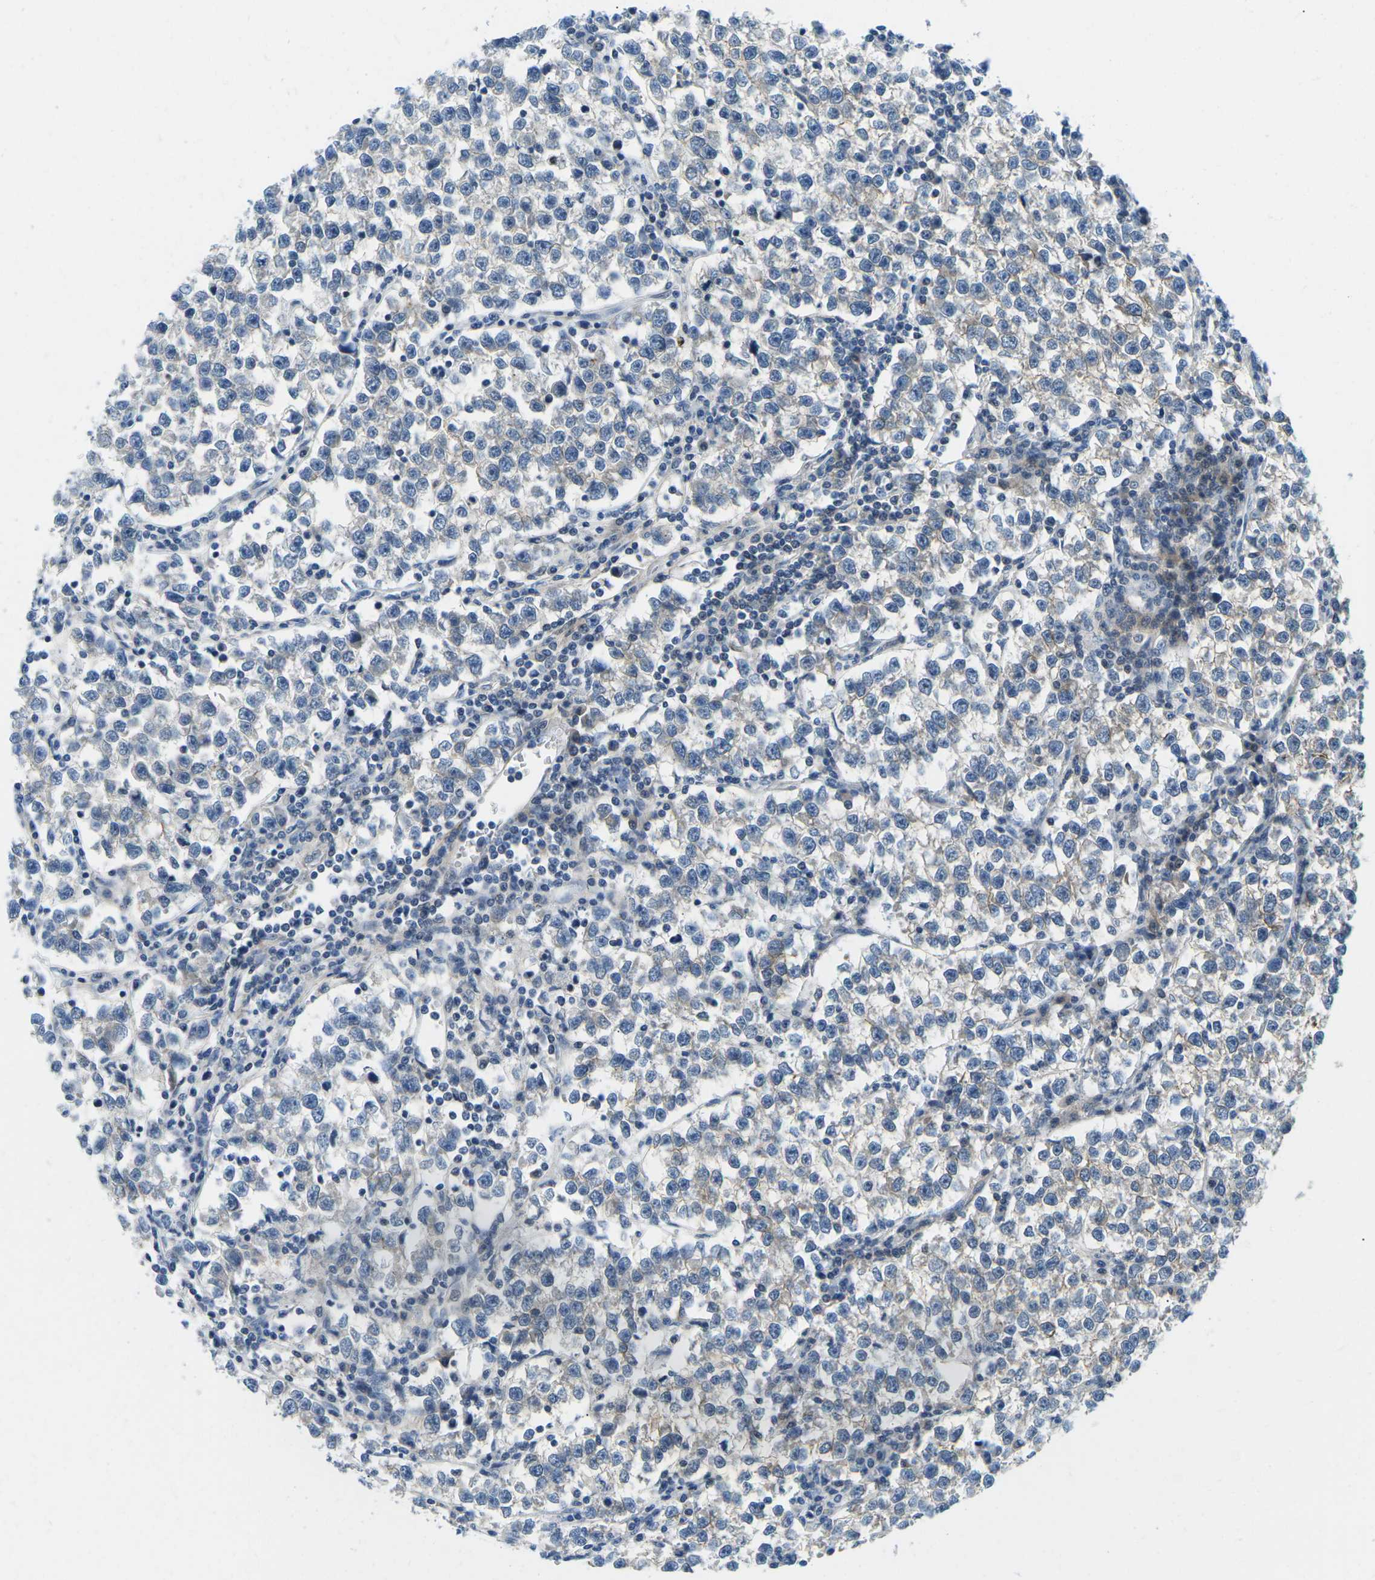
{"staining": {"intensity": "negative", "quantity": "none", "location": "none"}, "tissue": "testis cancer", "cell_type": "Tumor cells", "image_type": "cancer", "snomed": [{"axis": "morphology", "description": "Normal tissue, NOS"}, {"axis": "morphology", "description": "Seminoma, NOS"}, {"axis": "topography", "description": "Testis"}], "caption": "Testis cancer (seminoma) was stained to show a protein in brown. There is no significant expression in tumor cells.", "gene": "CFB", "patient": {"sex": "male", "age": 43}}